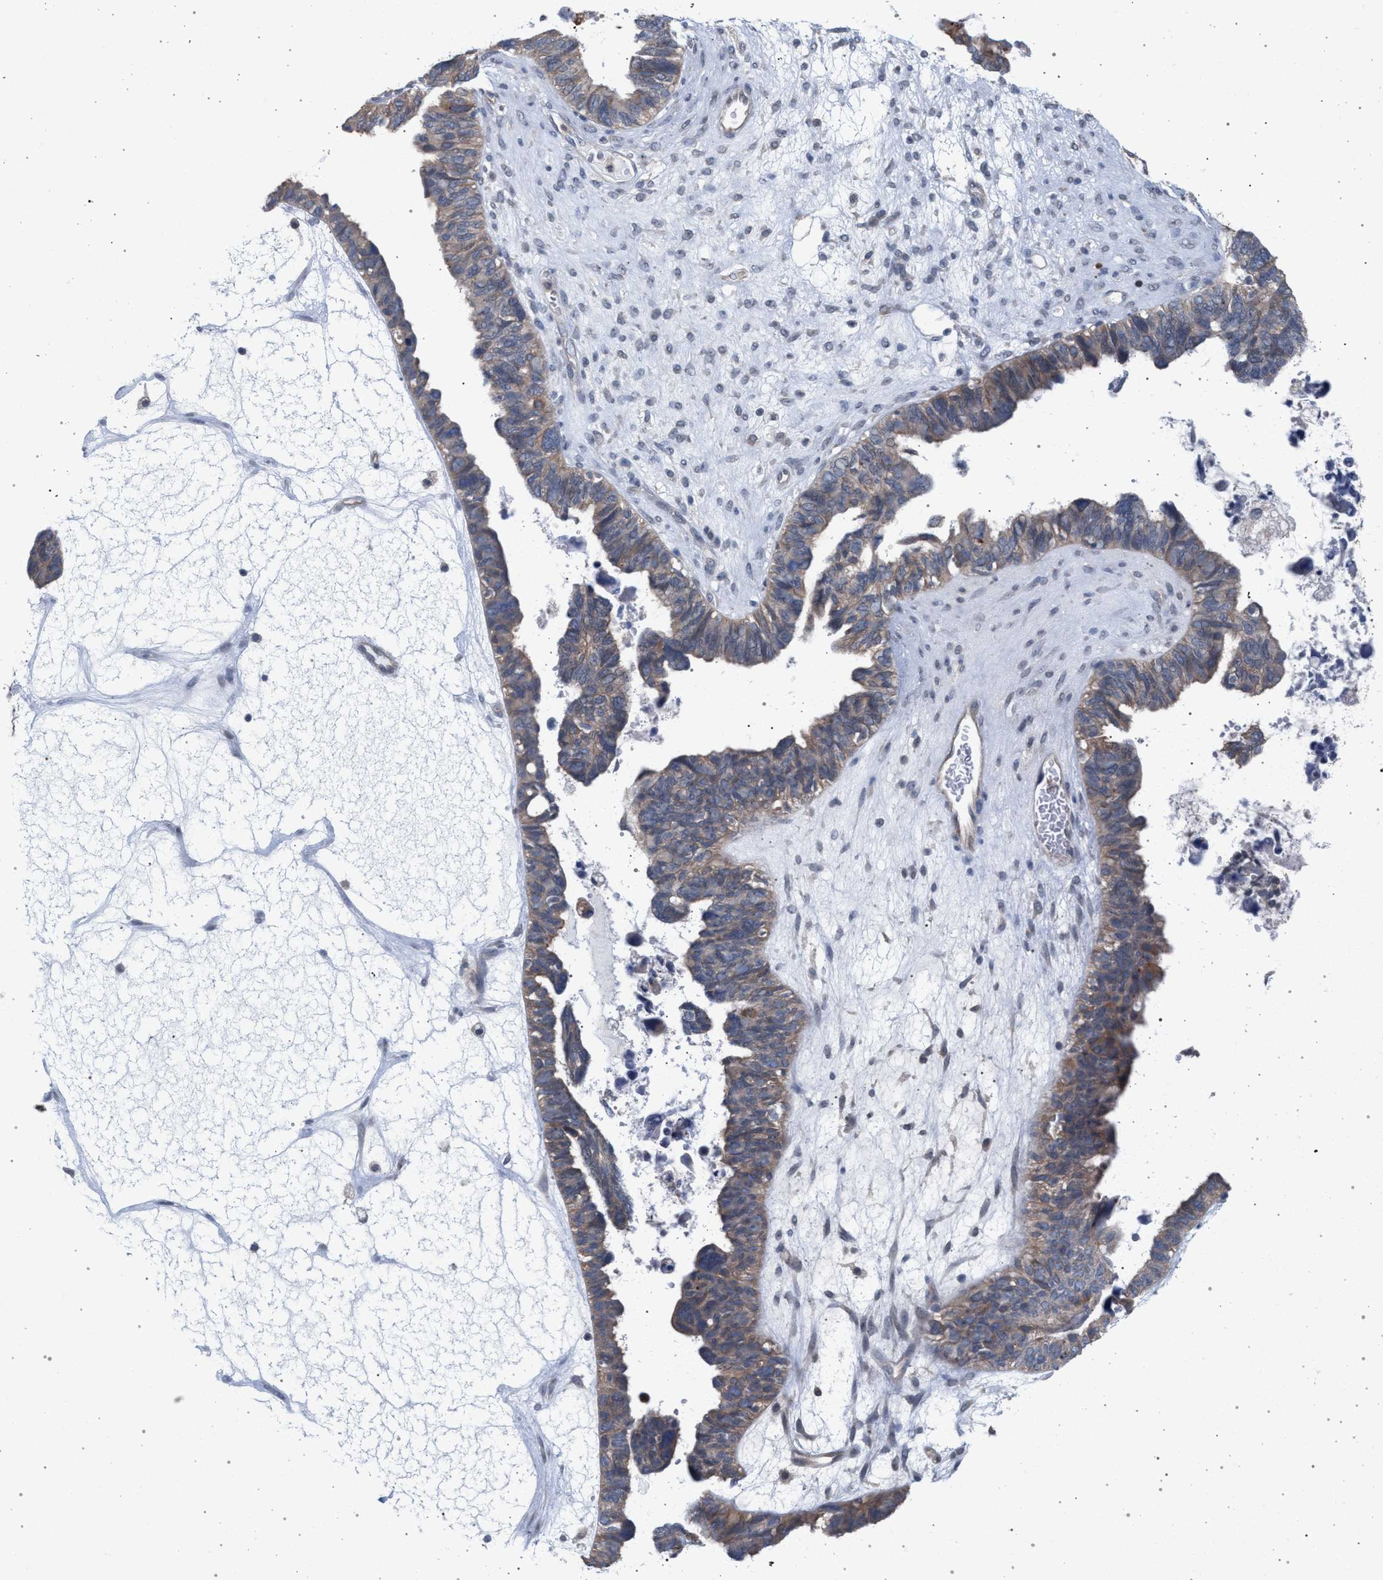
{"staining": {"intensity": "weak", "quantity": ">75%", "location": "cytoplasmic/membranous"}, "tissue": "ovarian cancer", "cell_type": "Tumor cells", "image_type": "cancer", "snomed": [{"axis": "morphology", "description": "Cystadenocarcinoma, serous, NOS"}, {"axis": "topography", "description": "Ovary"}], "caption": "Human serous cystadenocarcinoma (ovarian) stained with a brown dye shows weak cytoplasmic/membranous positive positivity in about >75% of tumor cells.", "gene": "ARPC5L", "patient": {"sex": "female", "age": 79}}